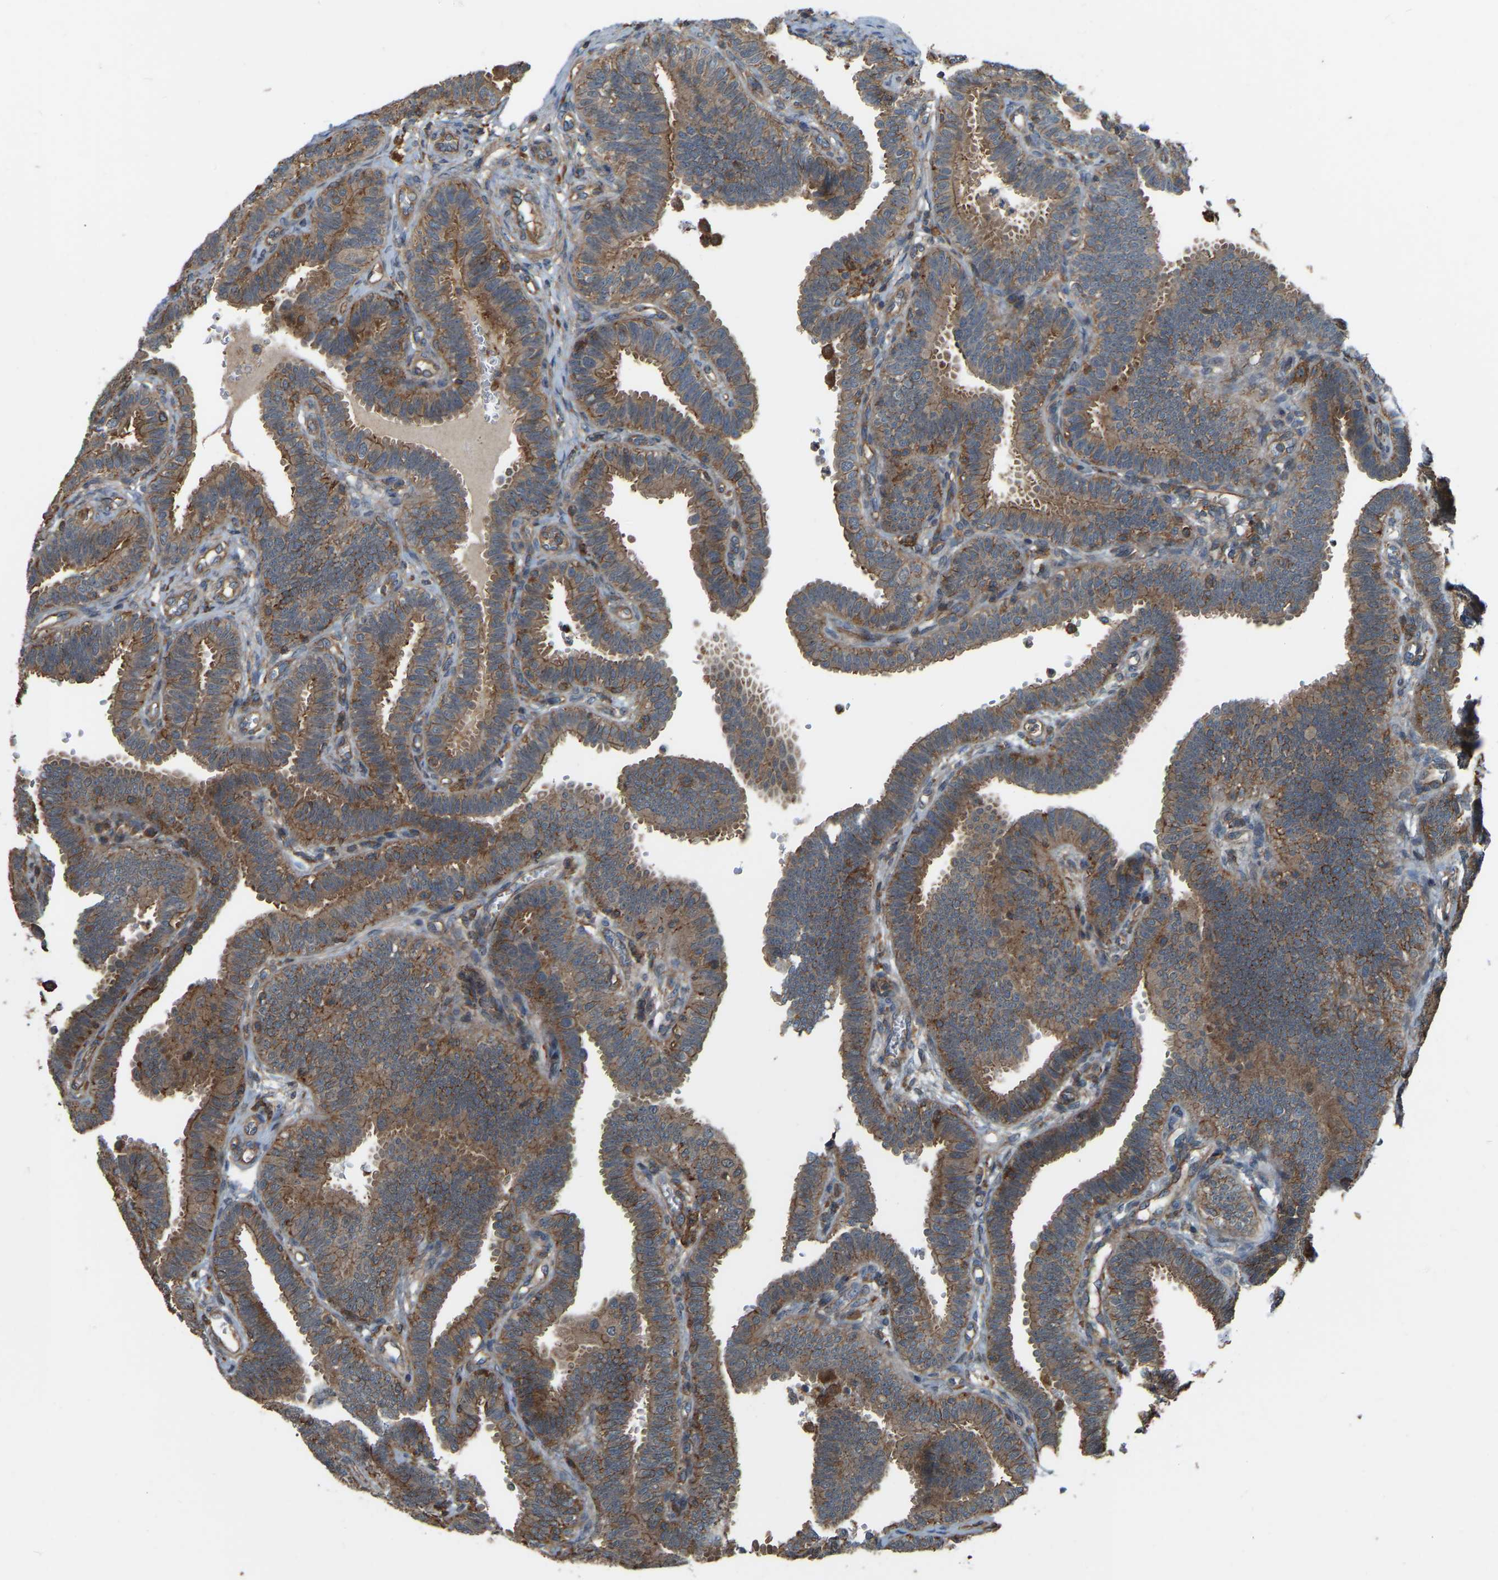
{"staining": {"intensity": "moderate", "quantity": ">75%", "location": "cytoplasmic/membranous"}, "tissue": "fallopian tube", "cell_type": "Glandular cells", "image_type": "normal", "snomed": [{"axis": "morphology", "description": "Normal tissue, NOS"}, {"axis": "topography", "description": "Fallopian tube"}, {"axis": "topography", "description": "Placenta"}], "caption": "Immunohistochemical staining of benign human fallopian tube exhibits moderate cytoplasmic/membranous protein expression in approximately >75% of glandular cells. The staining was performed using DAB to visualize the protein expression in brown, while the nuclei were stained in blue with hematoxylin (Magnification: 20x).", "gene": "SAMD9L", "patient": {"sex": "female", "age": 34}}